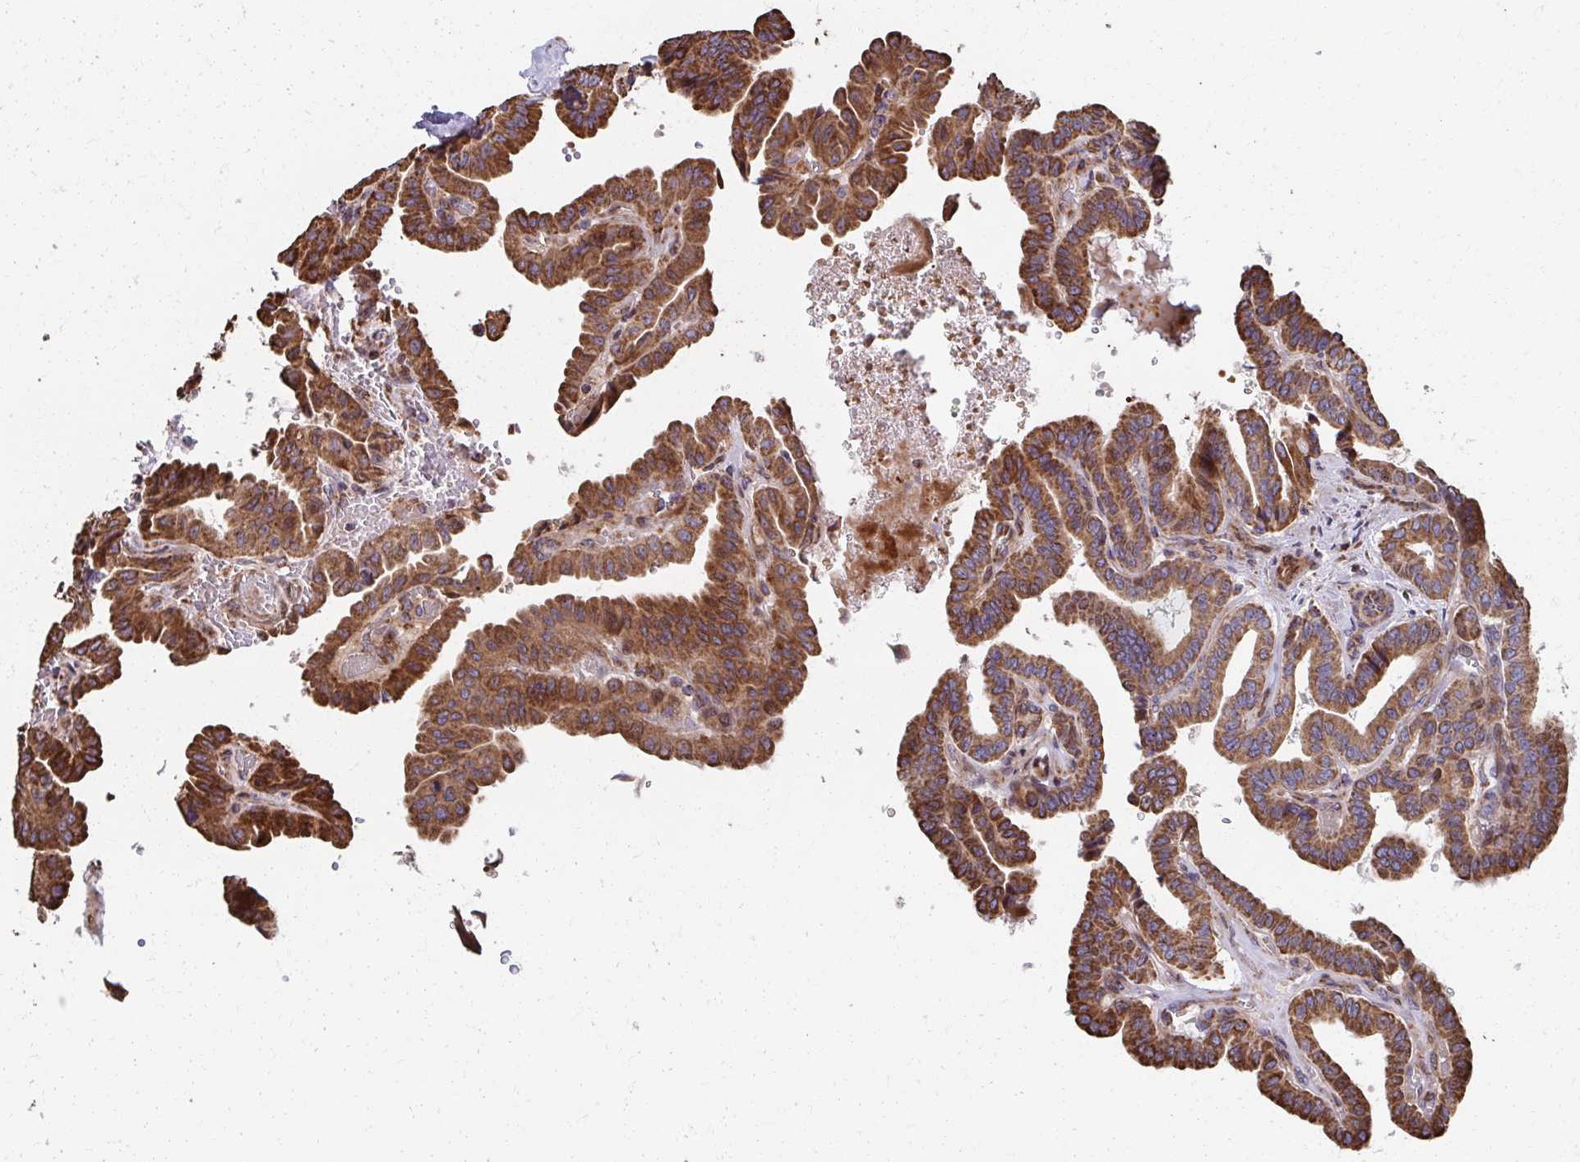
{"staining": {"intensity": "strong", "quantity": ">75%", "location": "cytoplasmic/membranous"}, "tissue": "thyroid cancer", "cell_type": "Tumor cells", "image_type": "cancer", "snomed": [{"axis": "morphology", "description": "Papillary adenocarcinoma, NOS"}, {"axis": "topography", "description": "Thyroid gland"}], "caption": "Papillary adenocarcinoma (thyroid) tissue demonstrates strong cytoplasmic/membranous expression in approximately >75% of tumor cells", "gene": "SAT1", "patient": {"sex": "male", "age": 87}}